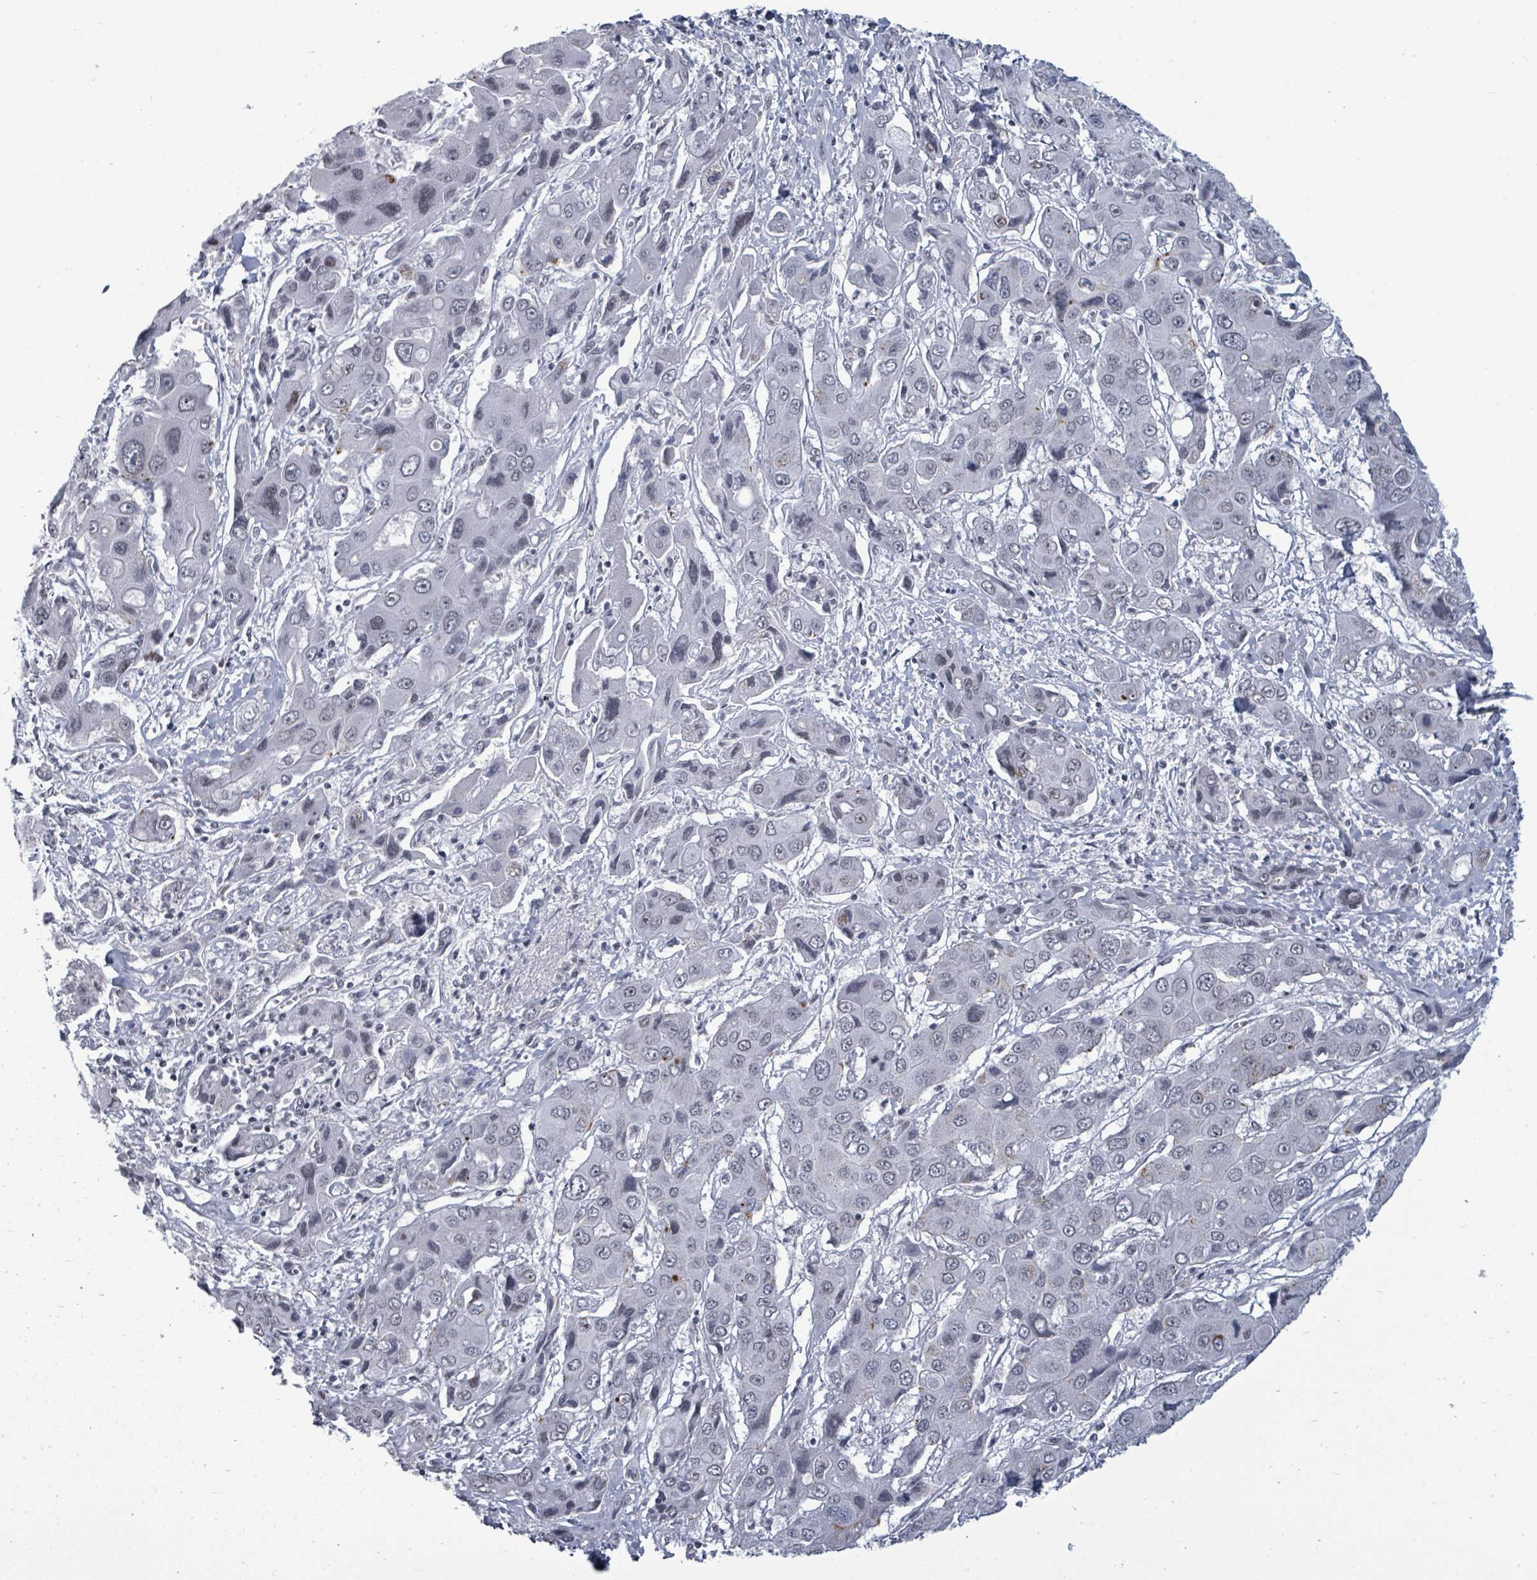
{"staining": {"intensity": "weak", "quantity": "<25%", "location": "cytoplasmic/membranous"}, "tissue": "liver cancer", "cell_type": "Tumor cells", "image_type": "cancer", "snomed": [{"axis": "morphology", "description": "Cholangiocarcinoma"}, {"axis": "topography", "description": "Liver"}], "caption": "This micrograph is of liver cholangiocarcinoma stained with IHC to label a protein in brown with the nuclei are counter-stained blue. There is no positivity in tumor cells.", "gene": "ERCC5", "patient": {"sex": "male", "age": 67}}